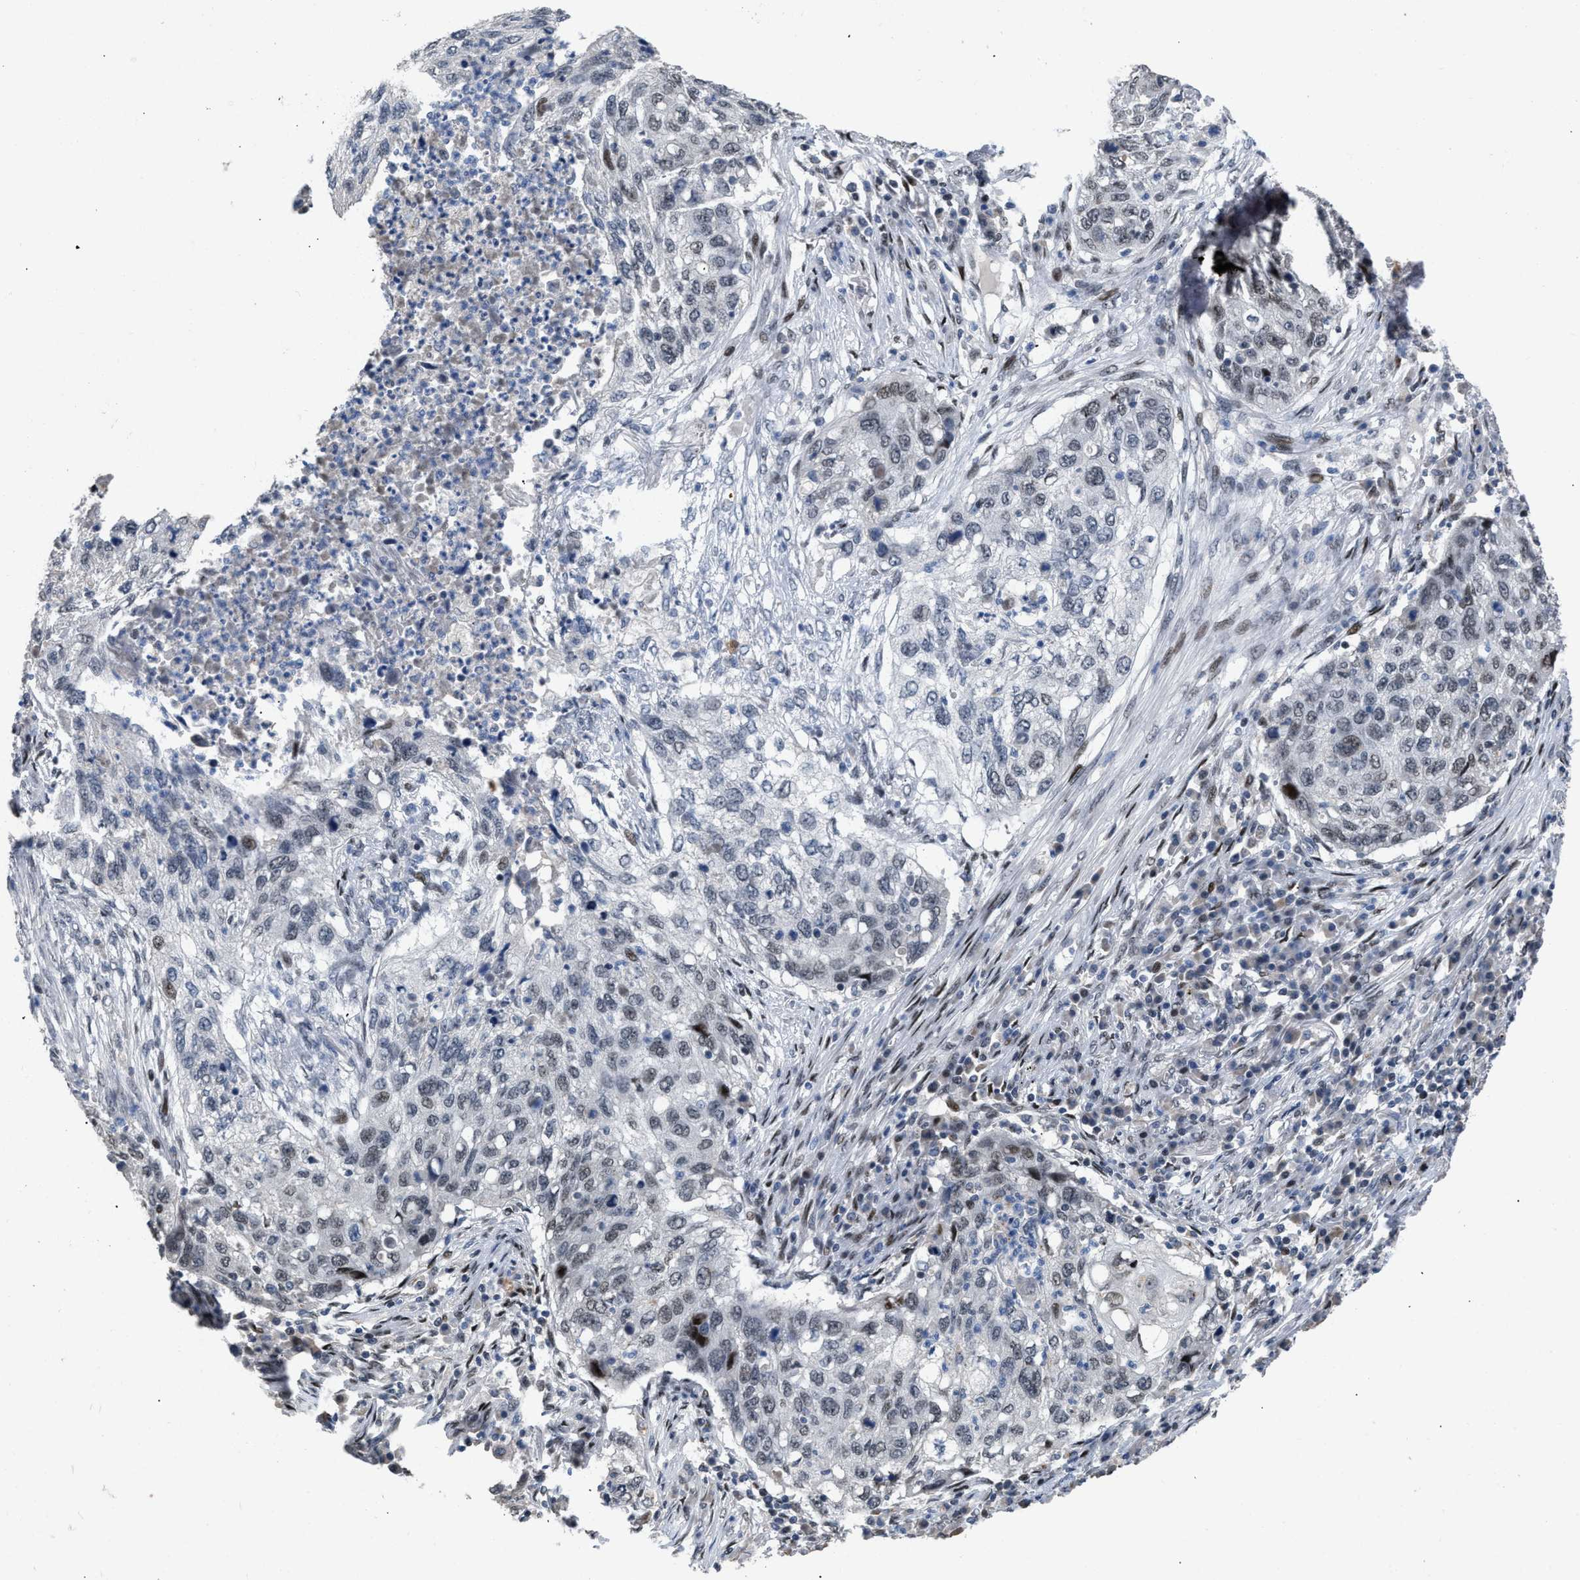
{"staining": {"intensity": "weak", "quantity": "25%-75%", "location": "nuclear"}, "tissue": "lung cancer", "cell_type": "Tumor cells", "image_type": "cancer", "snomed": [{"axis": "morphology", "description": "Squamous cell carcinoma, NOS"}, {"axis": "topography", "description": "Lung"}], "caption": "Protein analysis of lung cancer (squamous cell carcinoma) tissue reveals weak nuclear staining in about 25%-75% of tumor cells.", "gene": "SETDB1", "patient": {"sex": "female", "age": 63}}